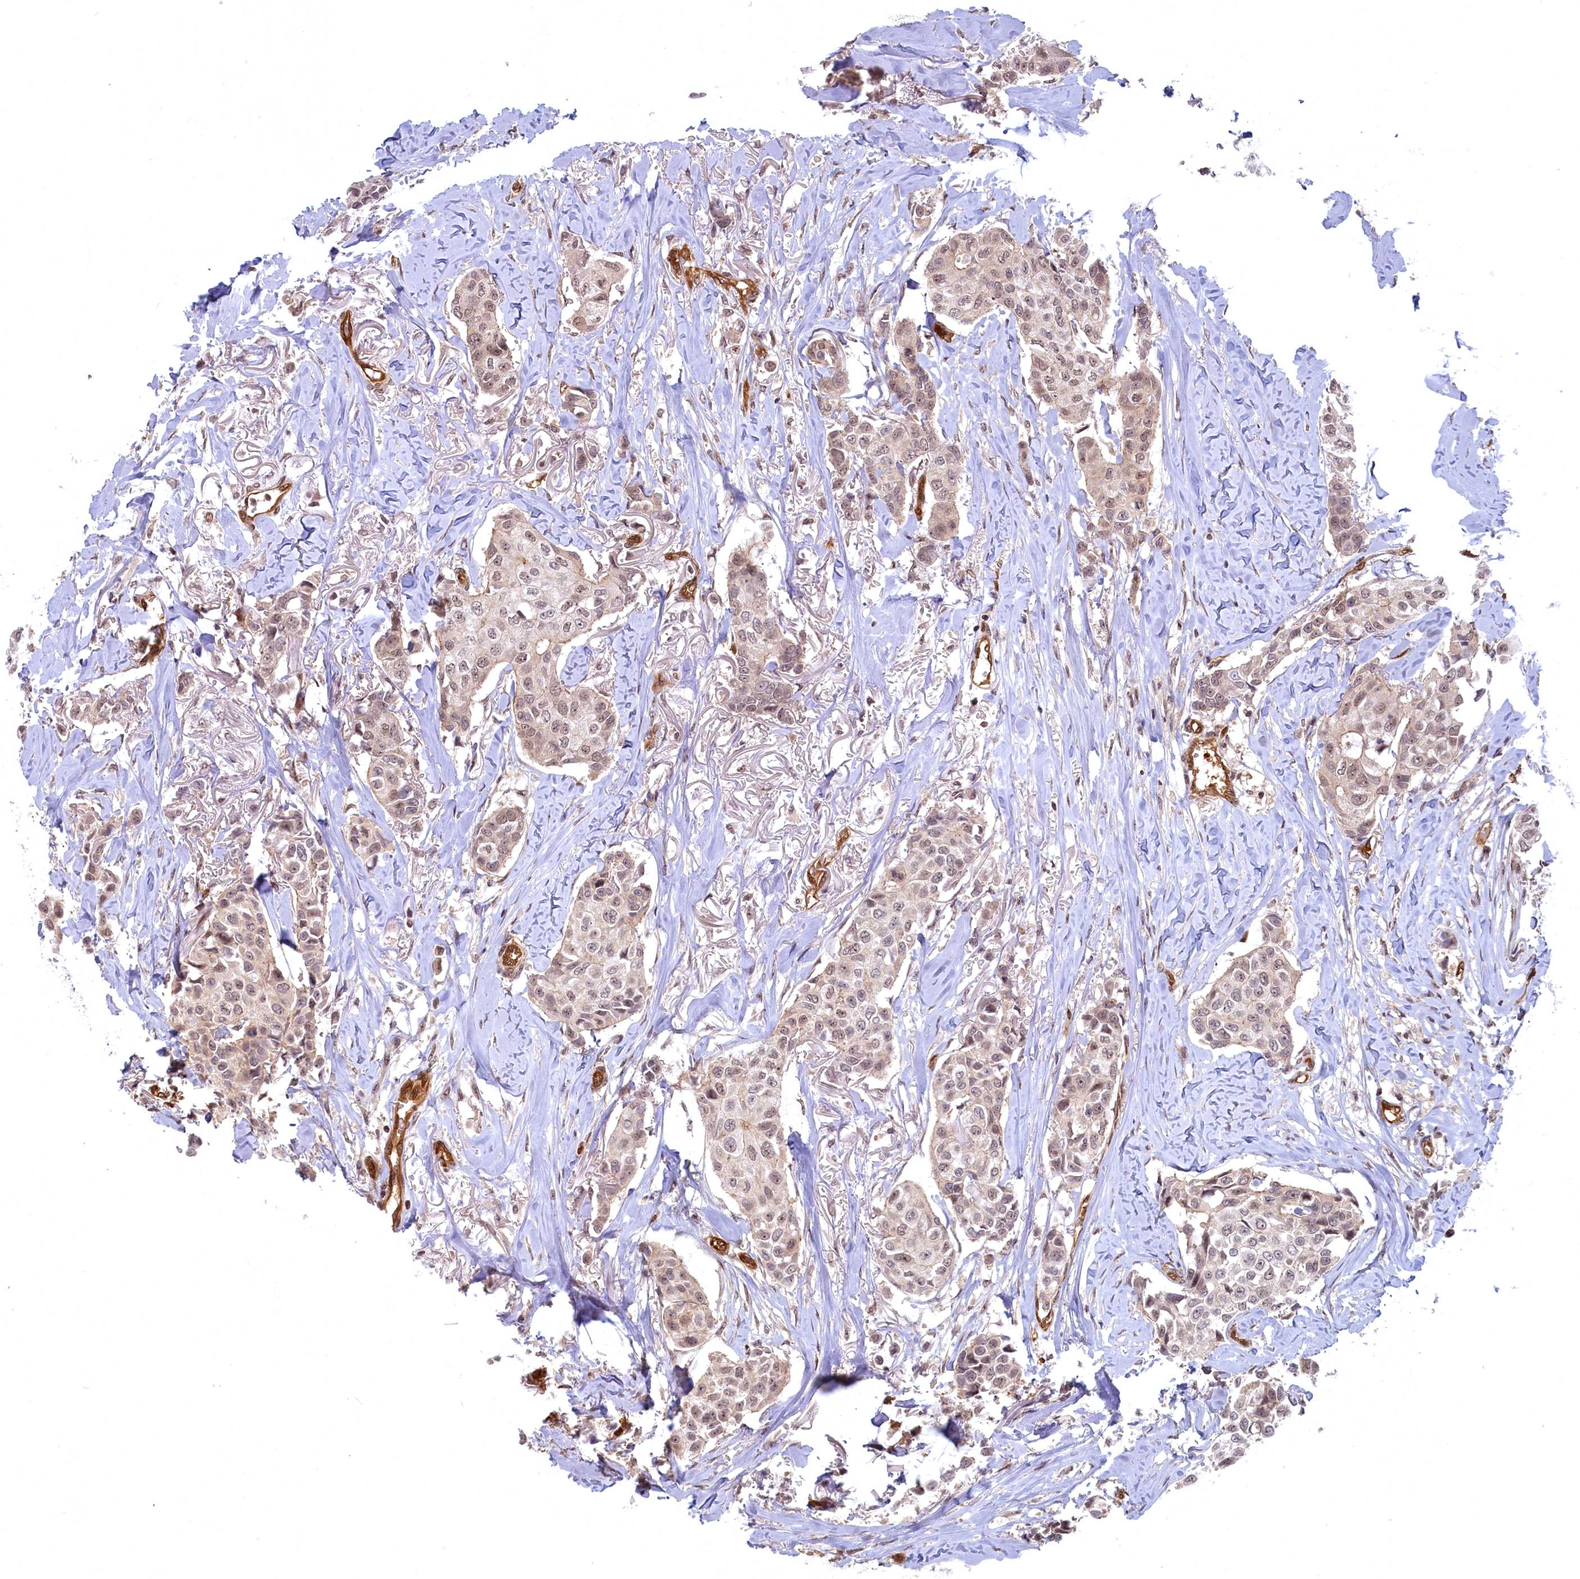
{"staining": {"intensity": "weak", "quantity": "25%-75%", "location": "nuclear"}, "tissue": "breast cancer", "cell_type": "Tumor cells", "image_type": "cancer", "snomed": [{"axis": "morphology", "description": "Duct carcinoma"}, {"axis": "topography", "description": "Breast"}], "caption": "Invasive ductal carcinoma (breast) stained with DAB (3,3'-diaminobenzidine) immunohistochemistry displays low levels of weak nuclear positivity in about 25%-75% of tumor cells. Using DAB (3,3'-diaminobenzidine) (brown) and hematoxylin (blue) stains, captured at high magnification using brightfield microscopy.", "gene": "SNRK", "patient": {"sex": "female", "age": 80}}